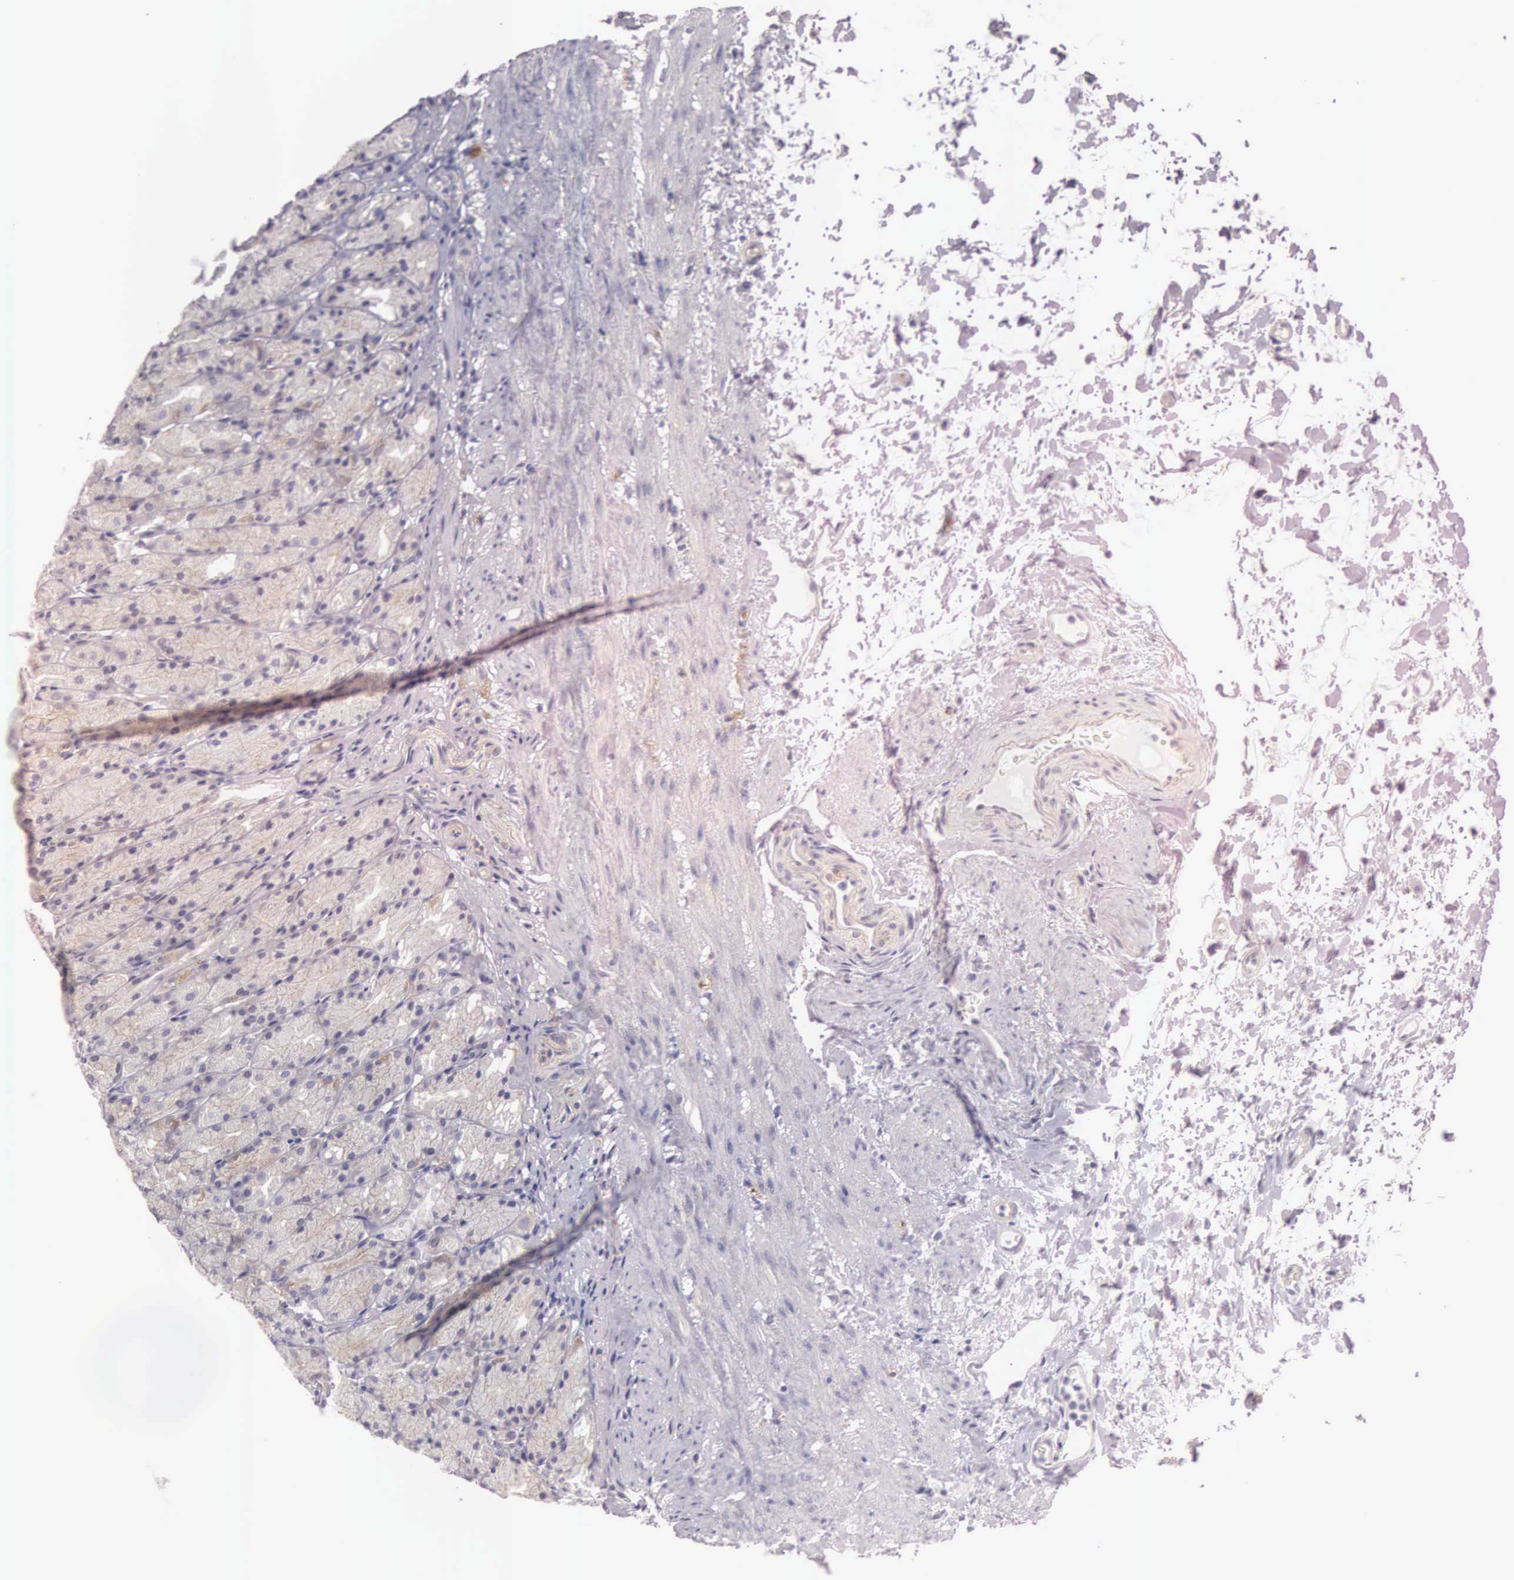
{"staining": {"intensity": "weak", "quantity": ">75%", "location": "cytoplasmic/membranous"}, "tissue": "stomach", "cell_type": "Glandular cells", "image_type": "normal", "snomed": [{"axis": "morphology", "description": "Normal tissue, NOS"}, {"axis": "topography", "description": "Stomach, upper"}], "caption": "Immunohistochemistry (IHC) histopathology image of normal stomach: human stomach stained using immunohistochemistry displays low levels of weak protein expression localized specifically in the cytoplasmic/membranous of glandular cells, appearing as a cytoplasmic/membranous brown color.", "gene": "CEP170B", "patient": {"sex": "female", "age": 75}}